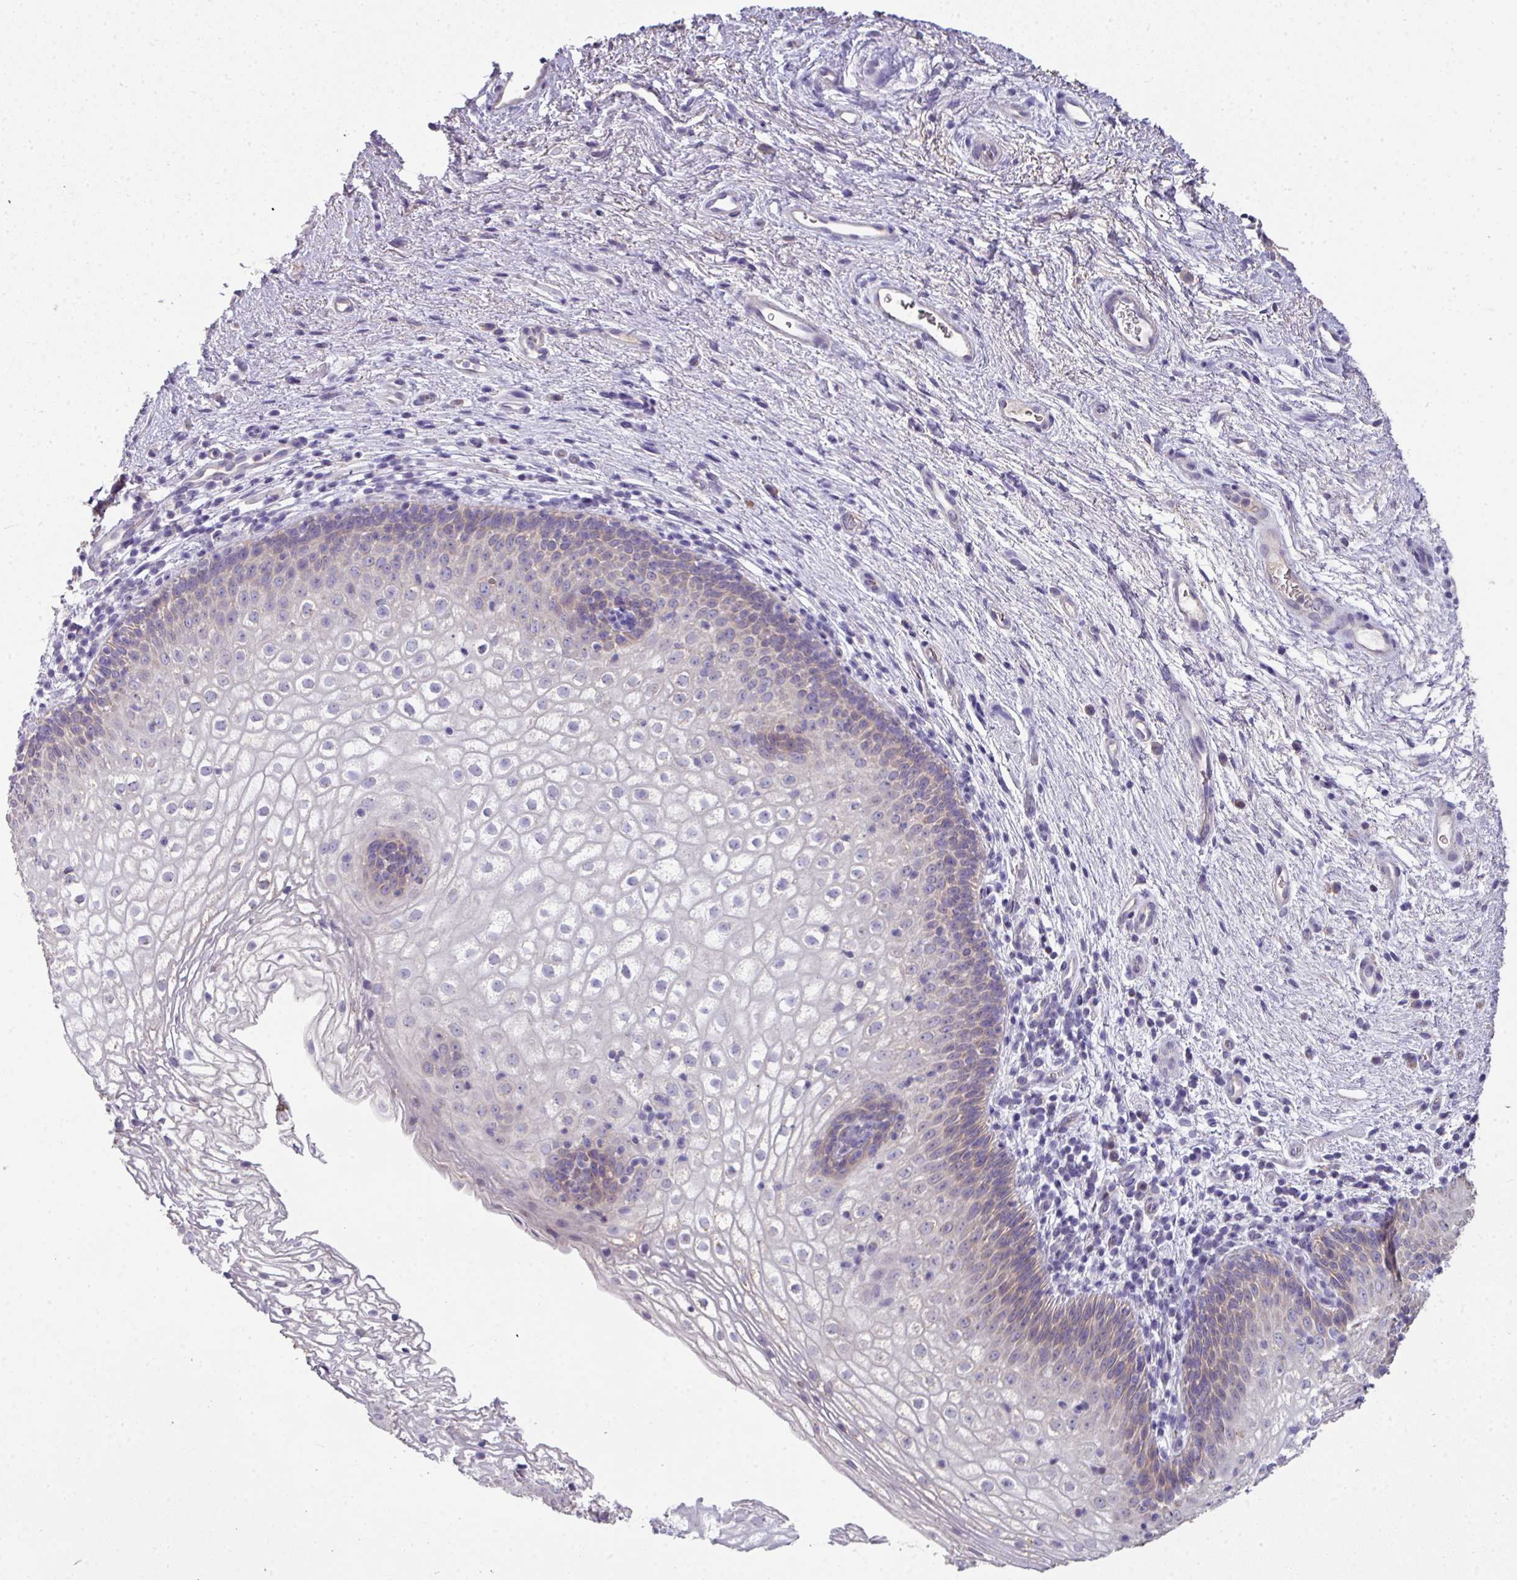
{"staining": {"intensity": "negative", "quantity": "none", "location": "none"}, "tissue": "vagina", "cell_type": "Squamous epithelial cells", "image_type": "normal", "snomed": [{"axis": "morphology", "description": "Normal tissue, NOS"}, {"axis": "topography", "description": "Vagina"}], "caption": "The histopathology image reveals no staining of squamous epithelial cells in benign vagina.", "gene": "PALS2", "patient": {"sex": "female", "age": 47}}